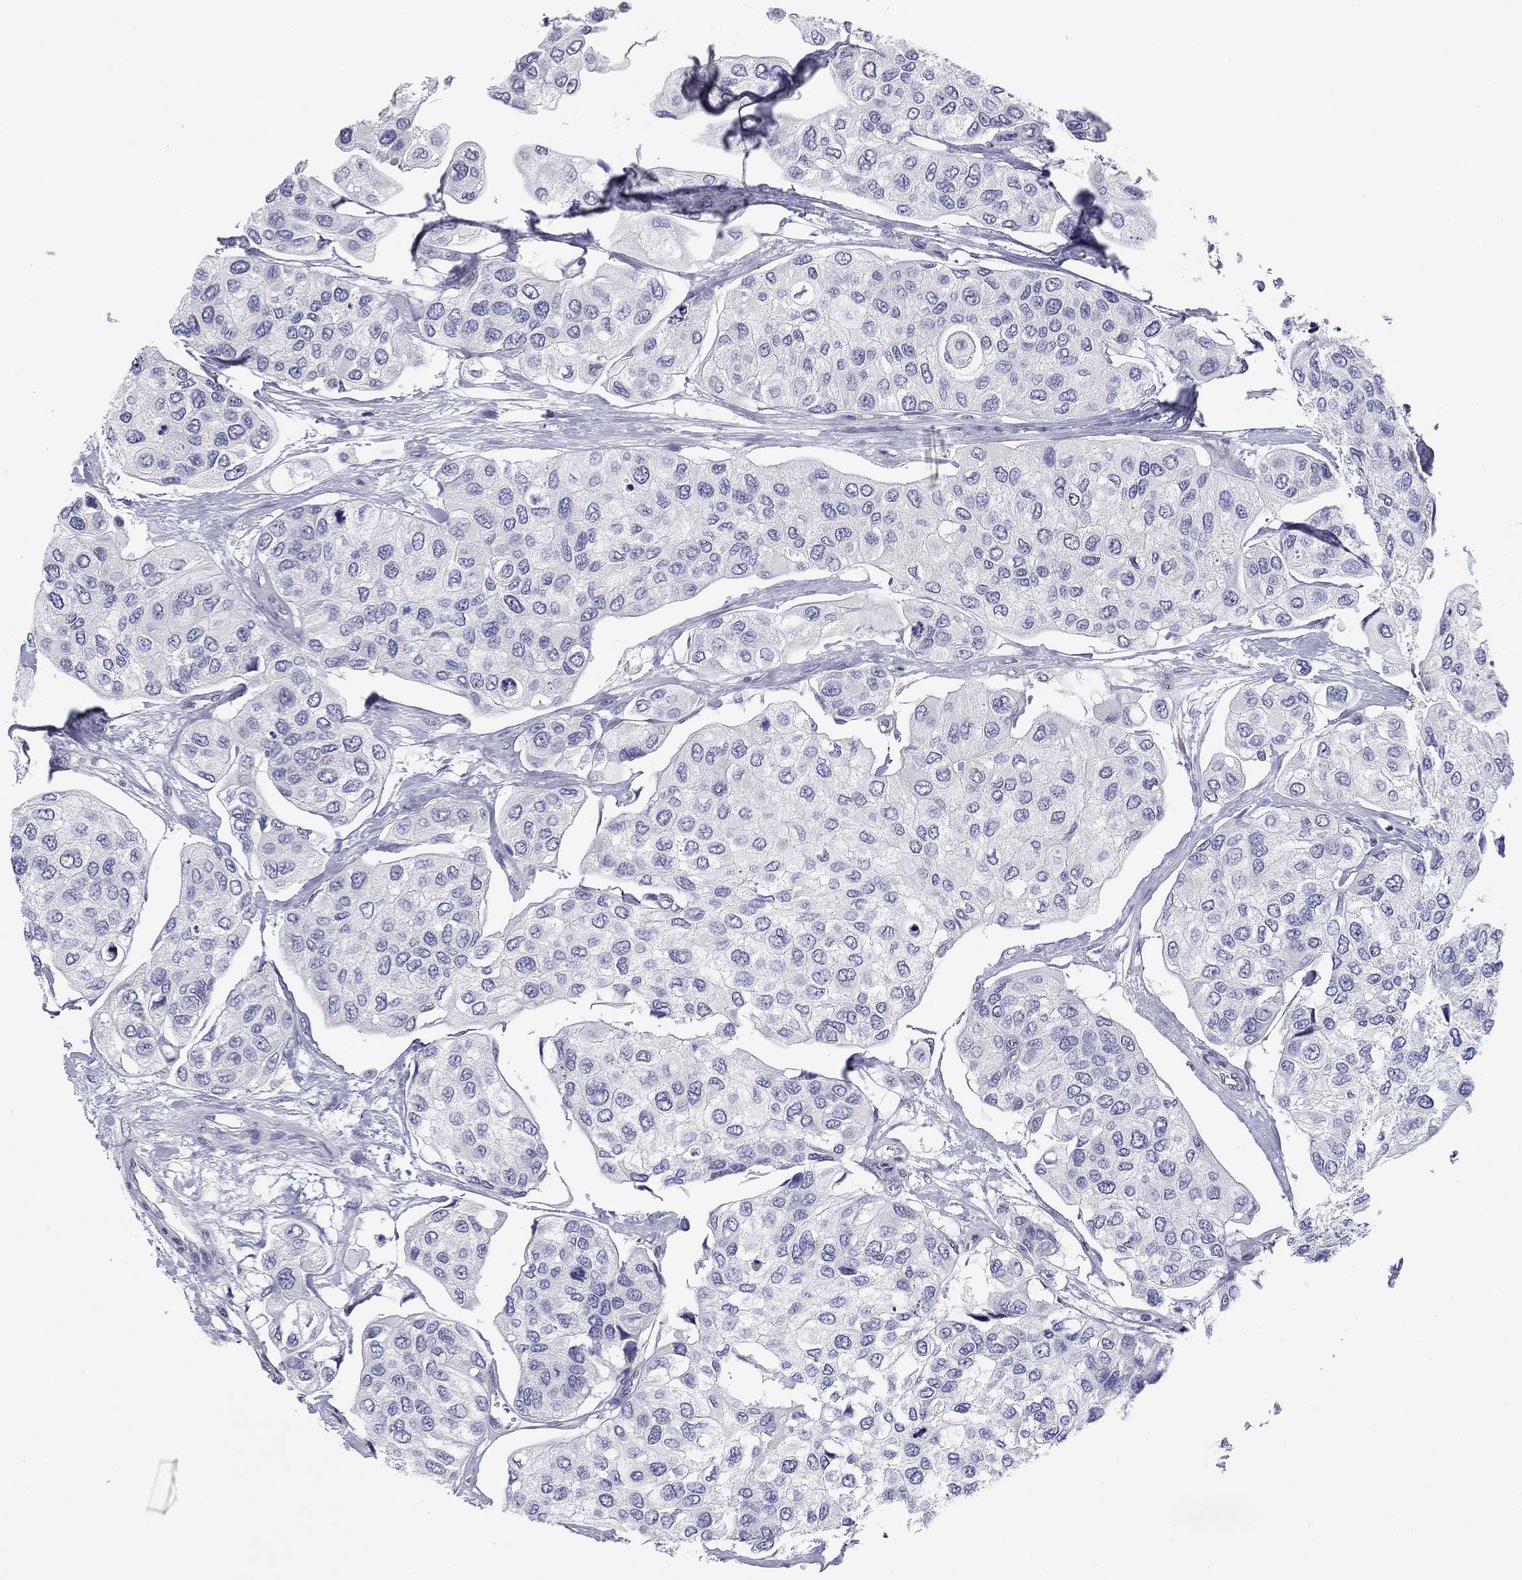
{"staining": {"intensity": "negative", "quantity": "none", "location": "none"}, "tissue": "urothelial cancer", "cell_type": "Tumor cells", "image_type": "cancer", "snomed": [{"axis": "morphology", "description": "Urothelial carcinoma, High grade"}, {"axis": "topography", "description": "Urinary bladder"}], "caption": "A micrograph of urothelial carcinoma (high-grade) stained for a protein reveals no brown staining in tumor cells. (DAB IHC visualized using brightfield microscopy, high magnification).", "gene": "SEPTIN3", "patient": {"sex": "male", "age": 77}}